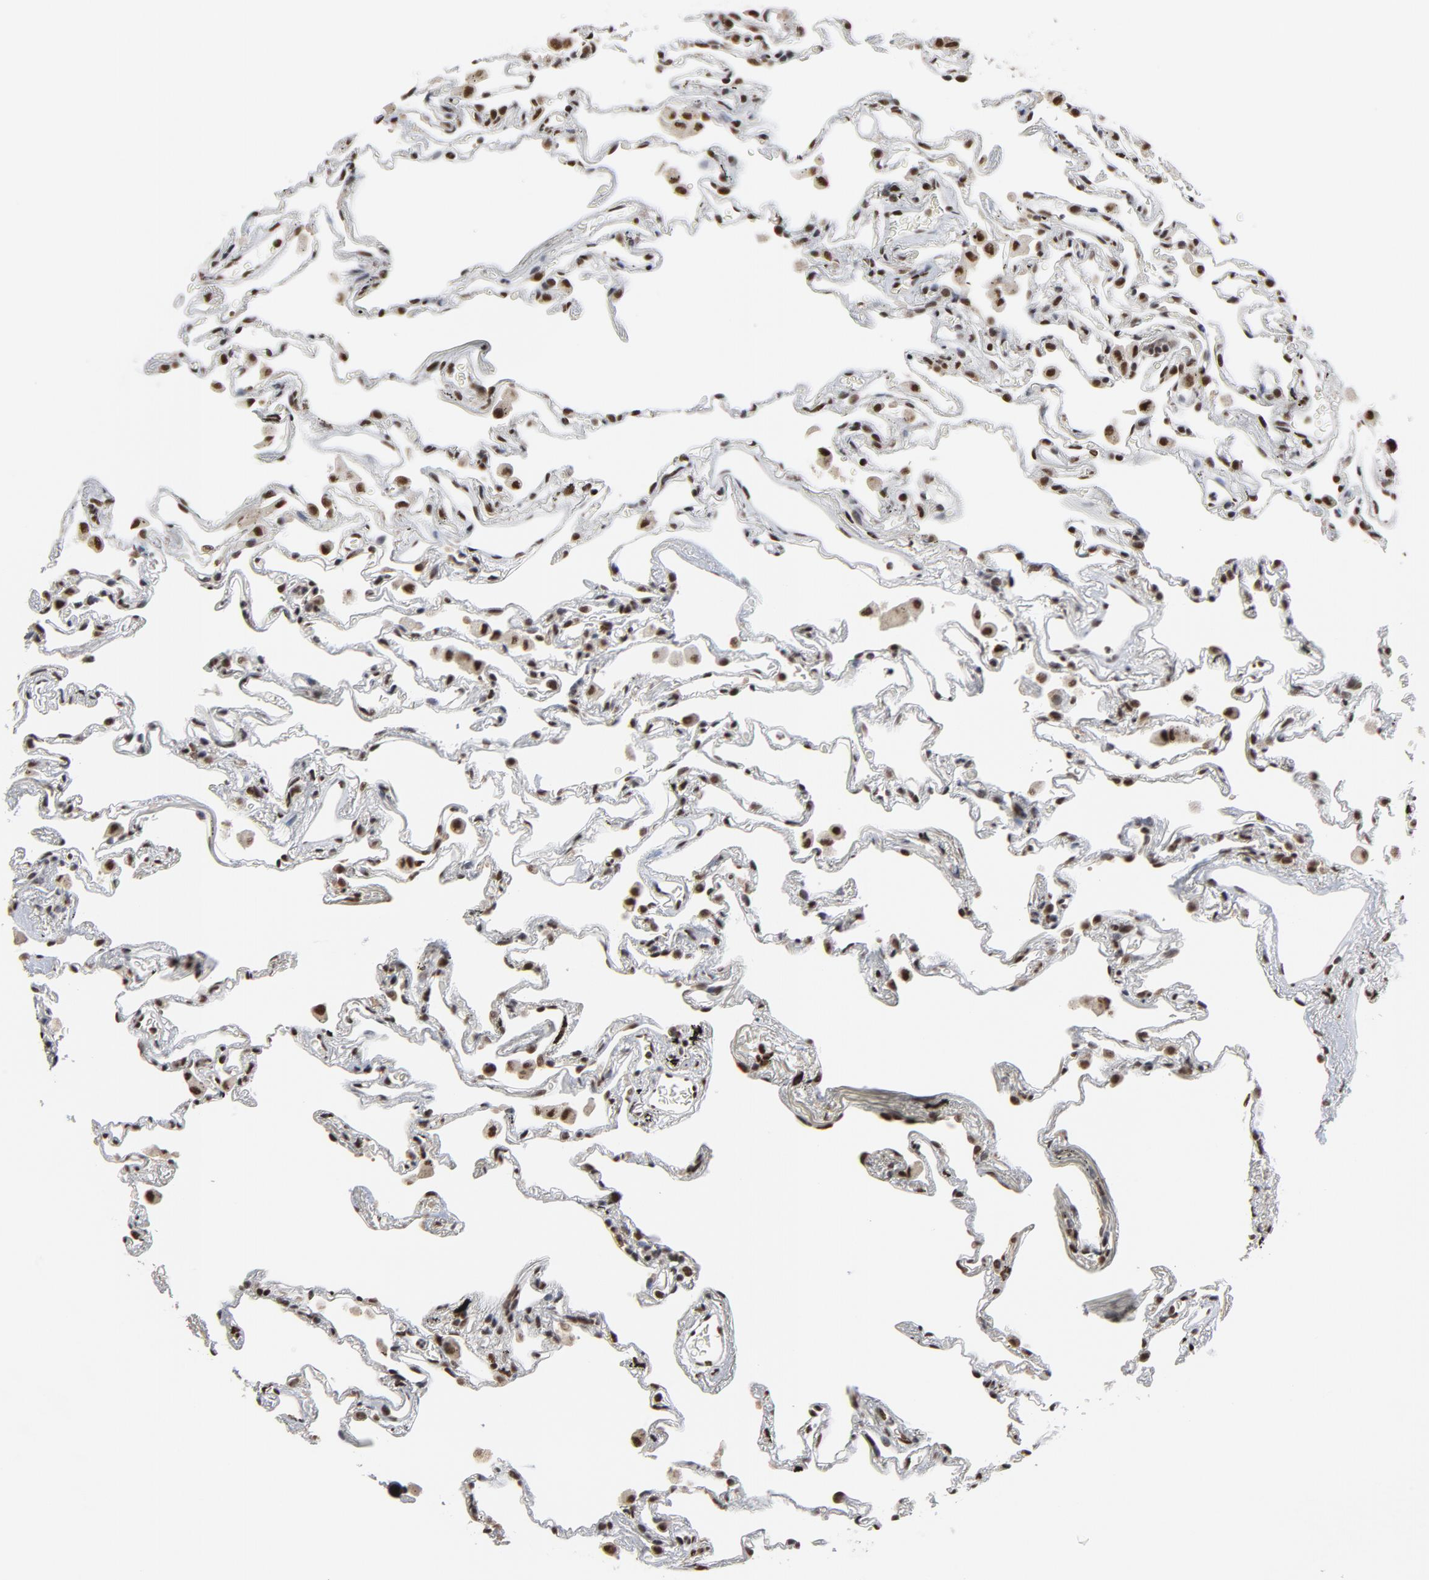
{"staining": {"intensity": "strong", "quantity": ">75%", "location": "nuclear"}, "tissue": "lung", "cell_type": "Alveolar cells", "image_type": "normal", "snomed": [{"axis": "morphology", "description": "Normal tissue, NOS"}, {"axis": "morphology", "description": "Inflammation, NOS"}, {"axis": "topography", "description": "Lung"}], "caption": "Lung stained with immunohistochemistry (IHC) demonstrates strong nuclear positivity in about >75% of alveolar cells.", "gene": "MRE11", "patient": {"sex": "male", "age": 69}}